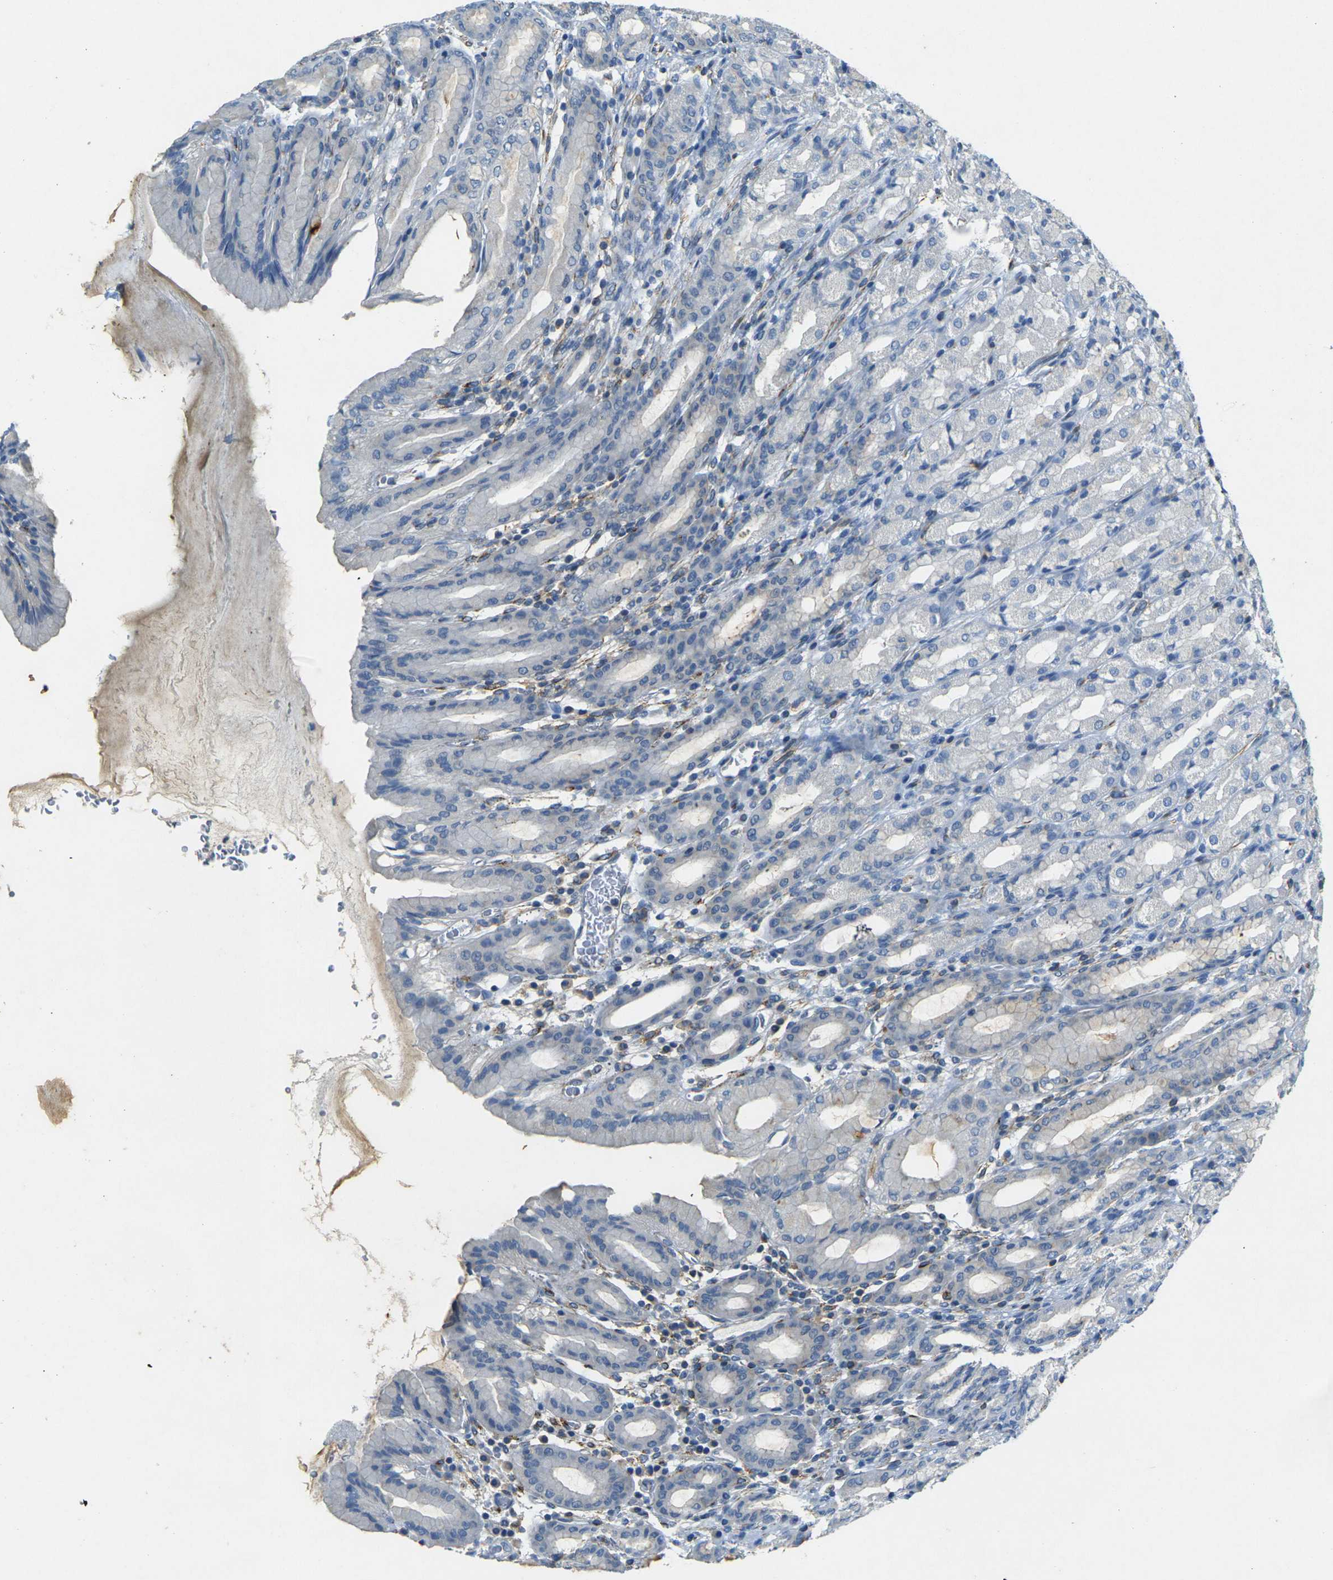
{"staining": {"intensity": "negative", "quantity": "none", "location": "none"}, "tissue": "stomach", "cell_type": "Glandular cells", "image_type": "normal", "snomed": [{"axis": "morphology", "description": "Normal tissue, NOS"}, {"axis": "topography", "description": "Stomach, upper"}], "caption": "This histopathology image is of benign stomach stained with immunohistochemistry (IHC) to label a protein in brown with the nuclei are counter-stained blue. There is no expression in glandular cells.", "gene": "SORT1", "patient": {"sex": "male", "age": 68}}